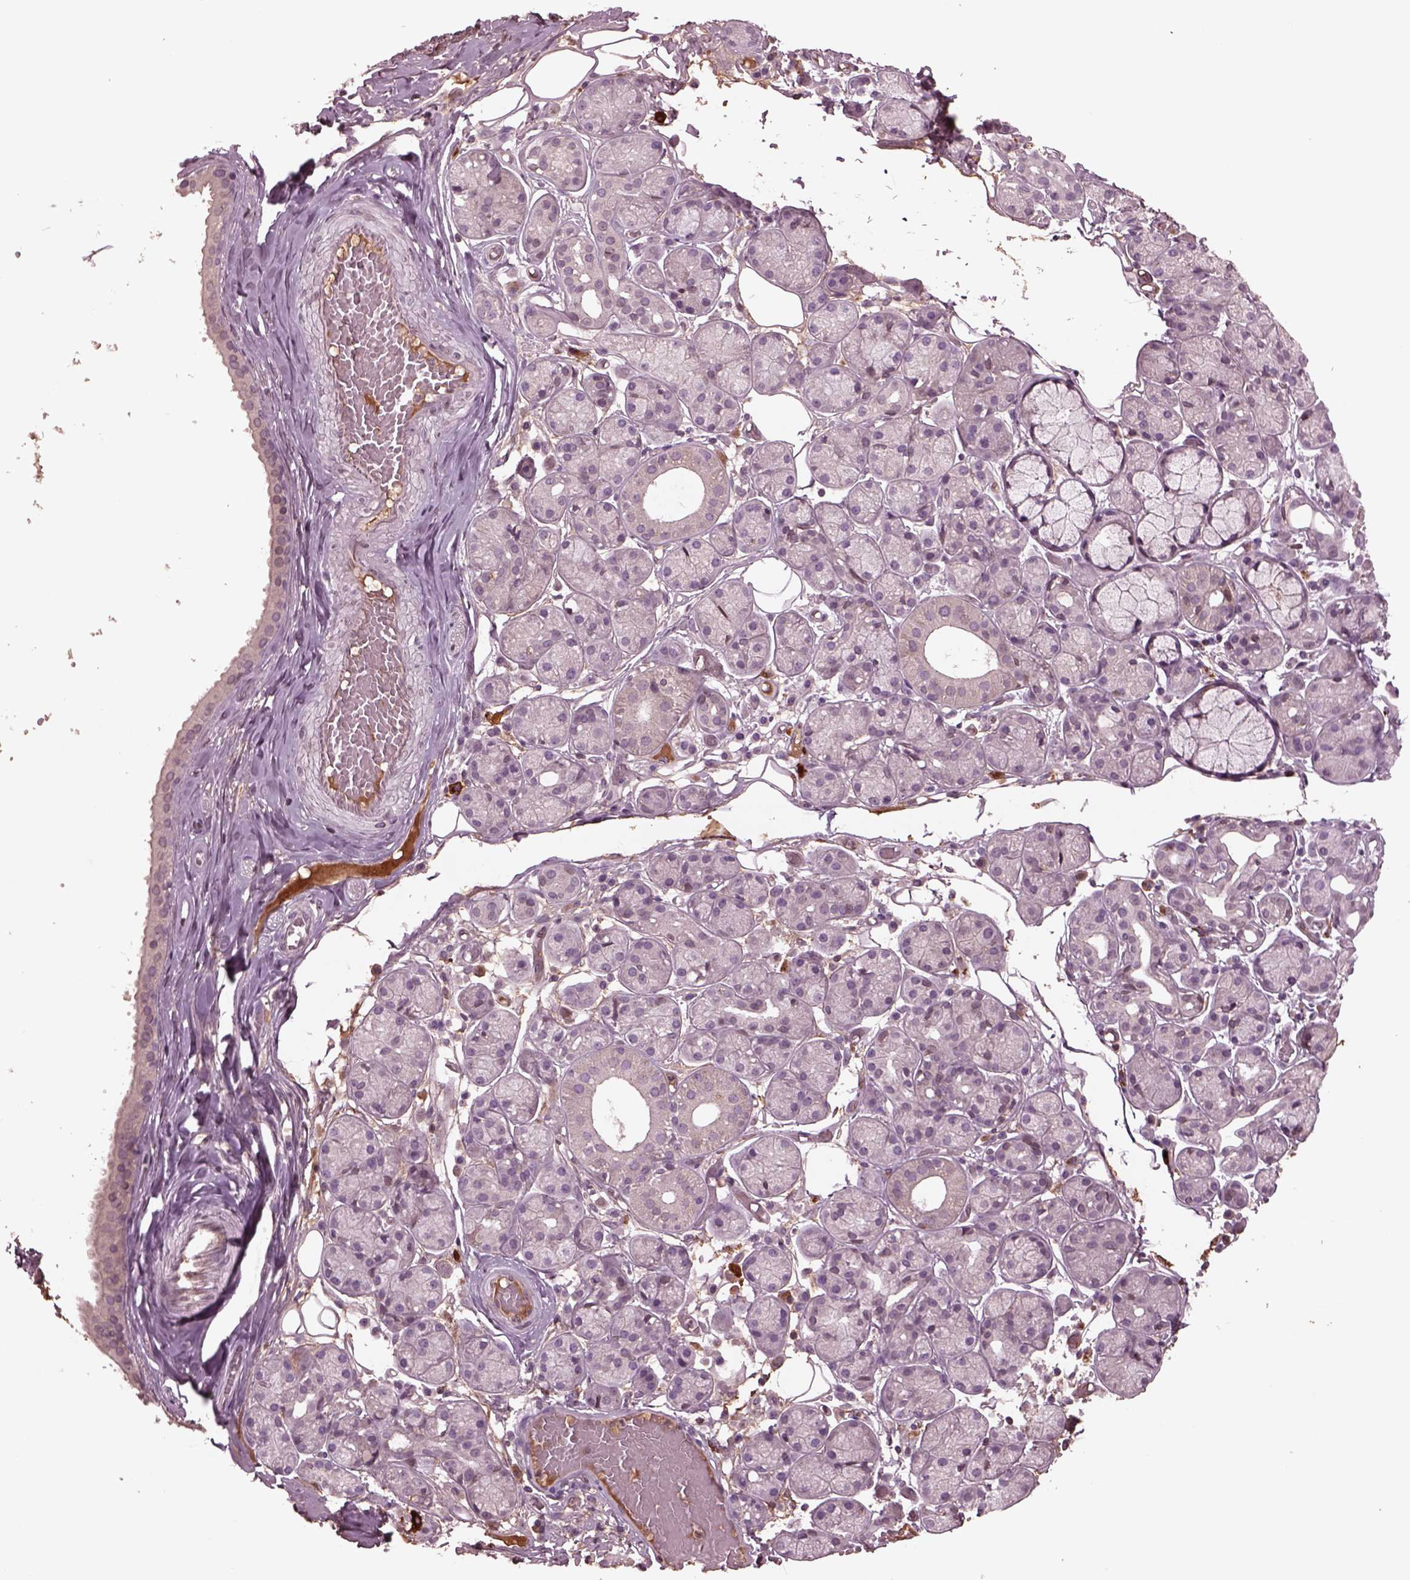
{"staining": {"intensity": "negative", "quantity": "none", "location": "none"}, "tissue": "salivary gland", "cell_type": "Glandular cells", "image_type": "normal", "snomed": [{"axis": "morphology", "description": "Normal tissue, NOS"}, {"axis": "topography", "description": "Salivary gland"}, {"axis": "topography", "description": "Peripheral nerve tissue"}], "caption": "High magnification brightfield microscopy of normal salivary gland stained with DAB (brown) and counterstained with hematoxylin (blue): glandular cells show no significant staining. The staining is performed using DAB brown chromogen with nuclei counter-stained in using hematoxylin.", "gene": "PTX4", "patient": {"sex": "male", "age": 71}}